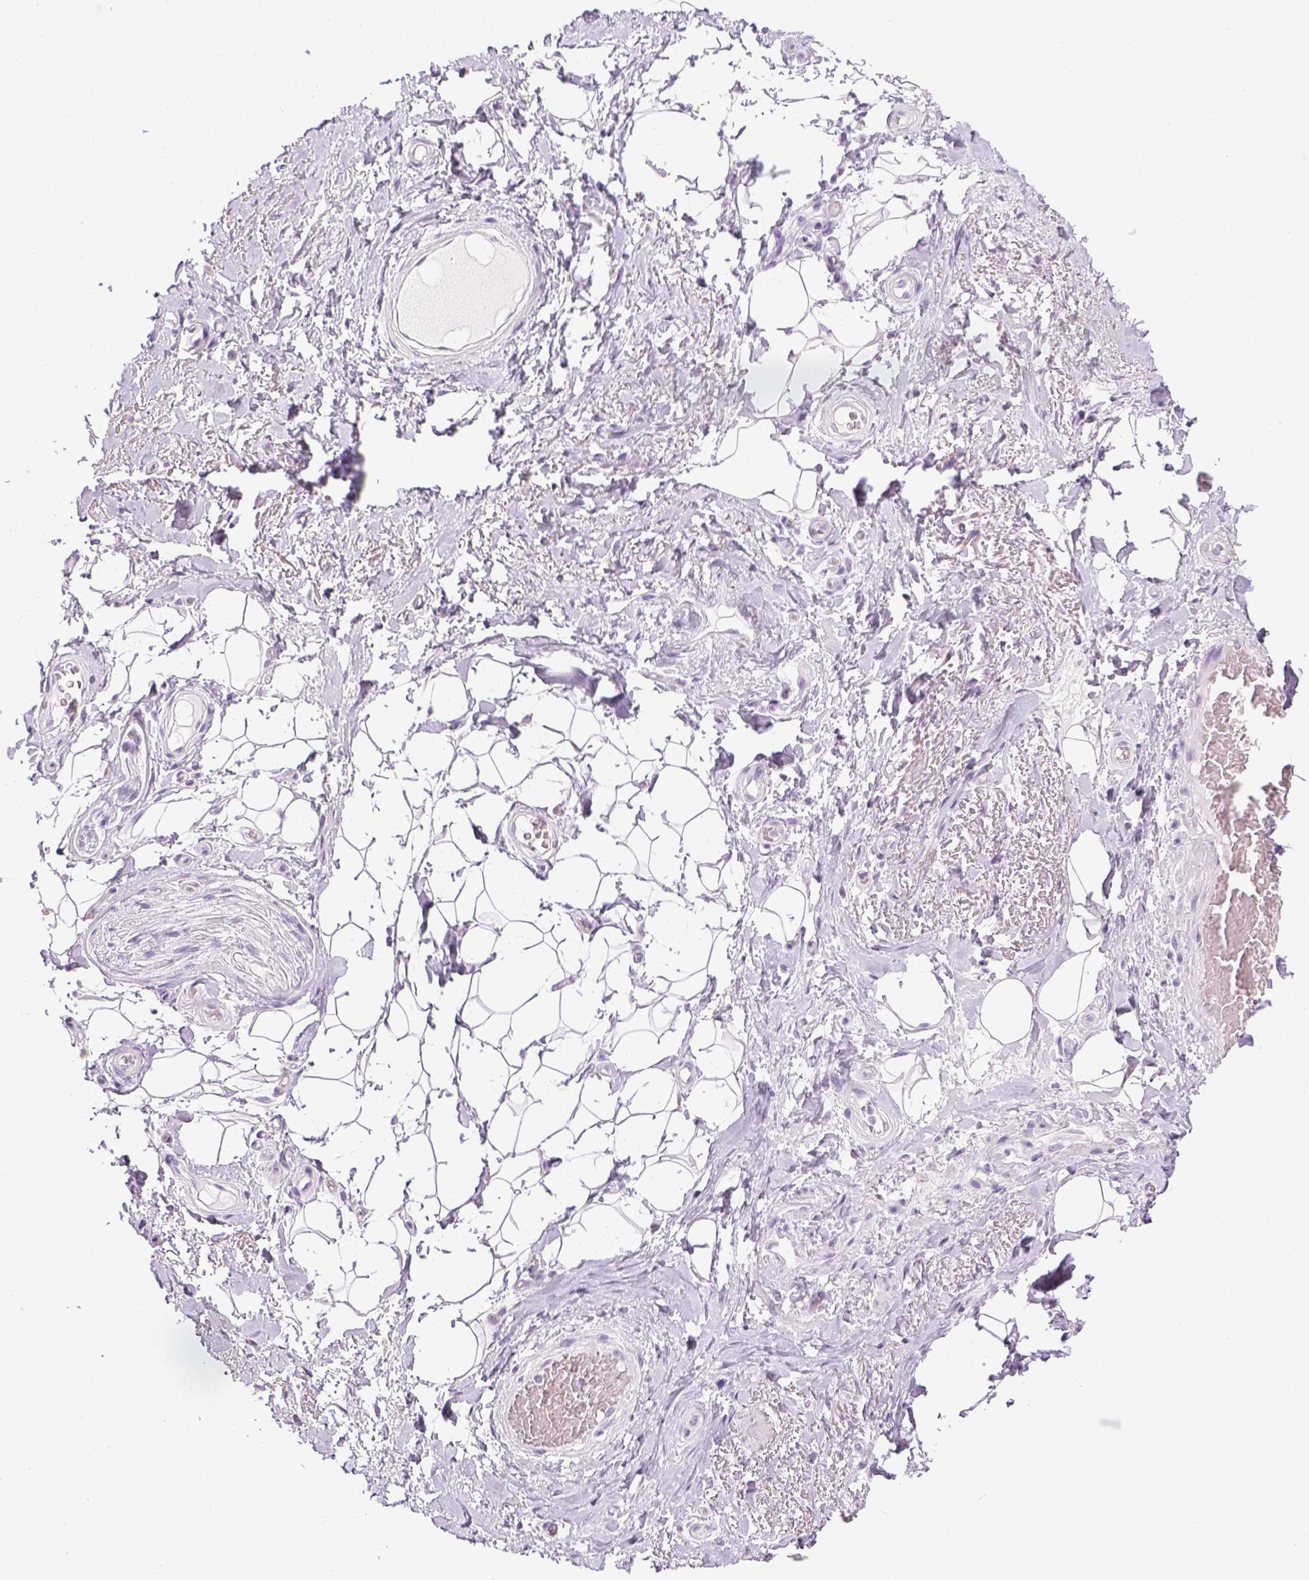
{"staining": {"intensity": "negative", "quantity": "none", "location": "none"}, "tissue": "adipose tissue", "cell_type": "Adipocytes", "image_type": "normal", "snomed": [{"axis": "morphology", "description": "Normal tissue, NOS"}, {"axis": "topography", "description": "Anal"}, {"axis": "topography", "description": "Peripheral nerve tissue"}], "caption": "Immunohistochemistry histopathology image of benign adipose tissue: adipose tissue stained with DAB shows no significant protein staining in adipocytes.", "gene": "LGSN", "patient": {"sex": "male", "age": 53}}